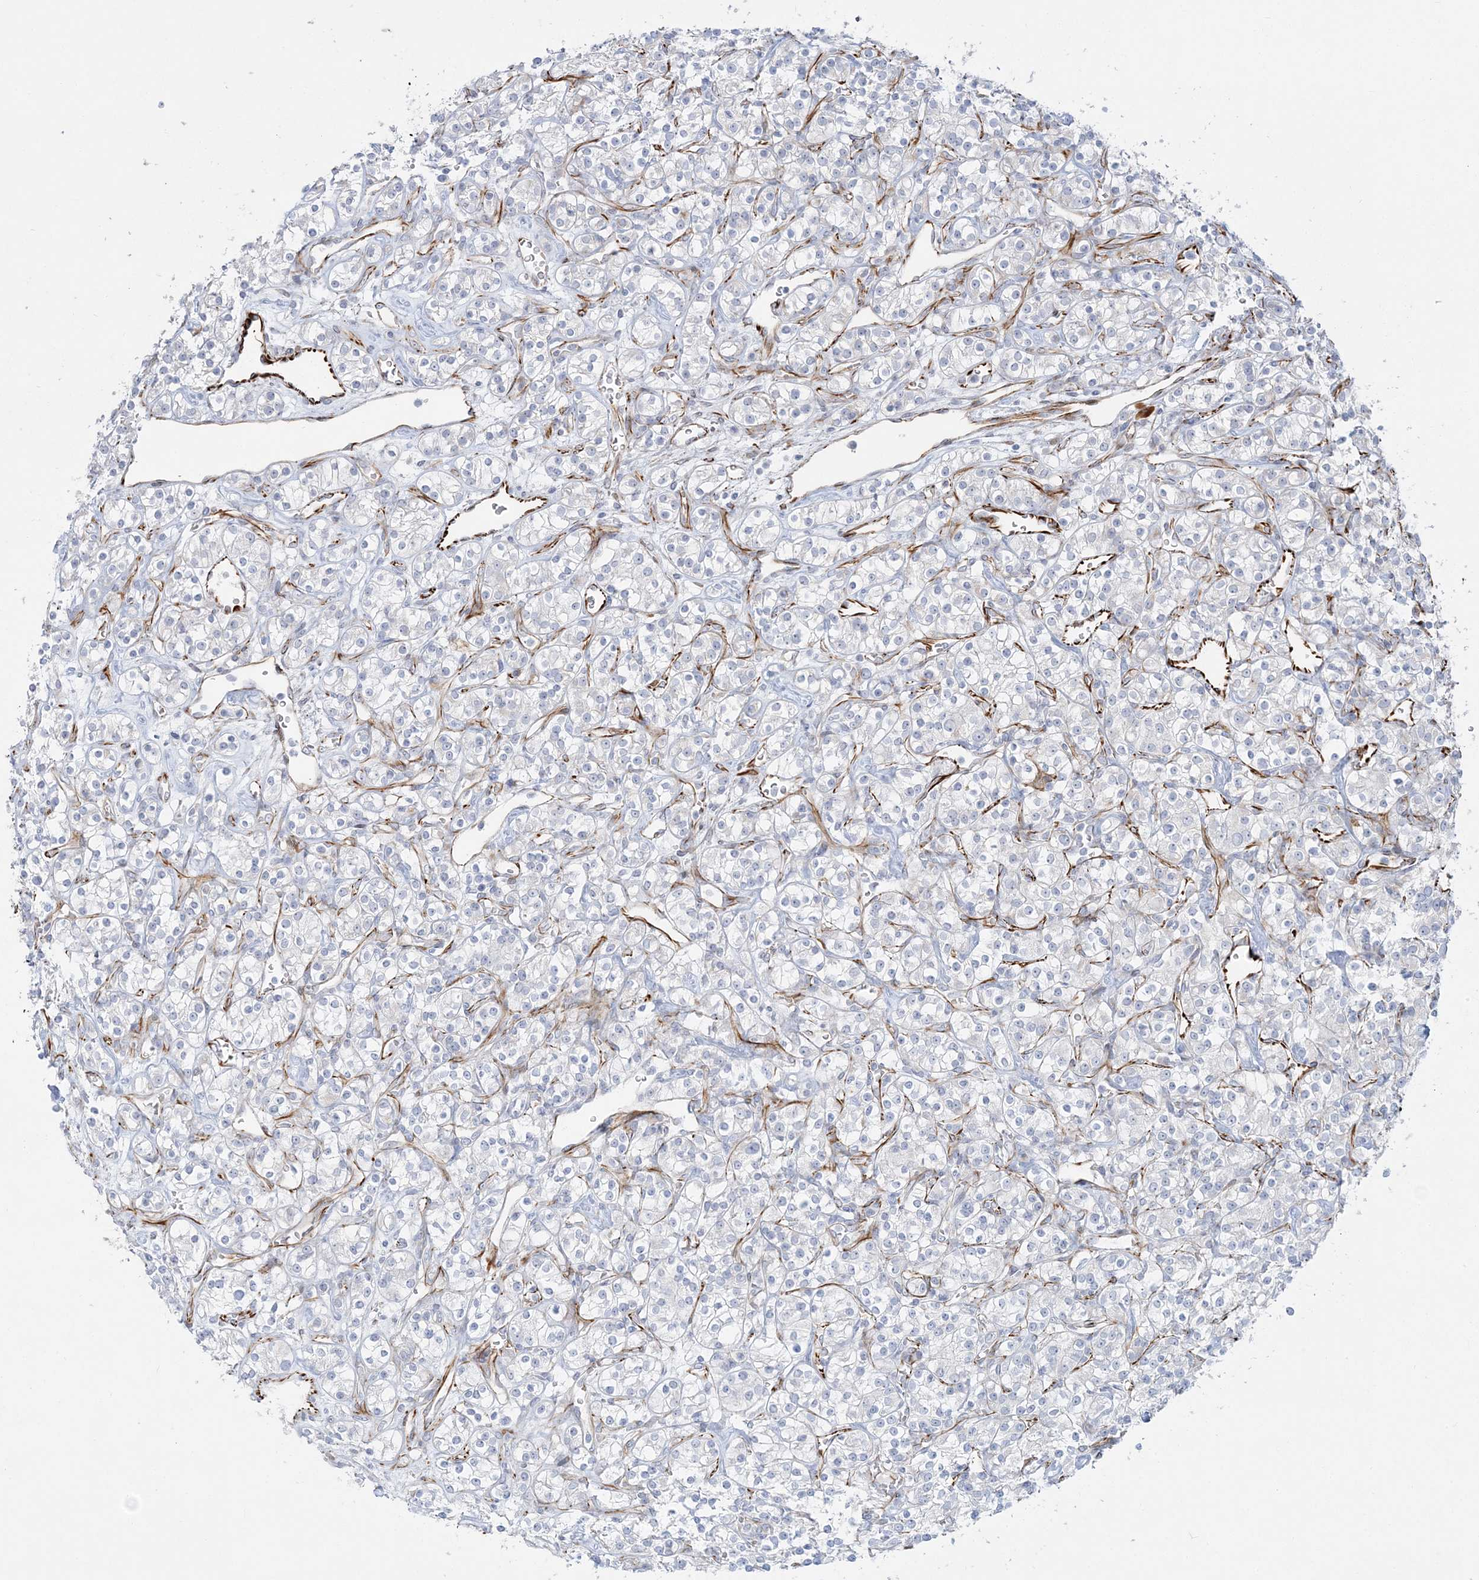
{"staining": {"intensity": "negative", "quantity": "none", "location": "none"}, "tissue": "renal cancer", "cell_type": "Tumor cells", "image_type": "cancer", "snomed": [{"axis": "morphology", "description": "Adenocarcinoma, NOS"}, {"axis": "topography", "description": "Kidney"}], "caption": "DAB immunohistochemical staining of human adenocarcinoma (renal) displays no significant positivity in tumor cells.", "gene": "PPIL6", "patient": {"sex": "male", "age": 77}}